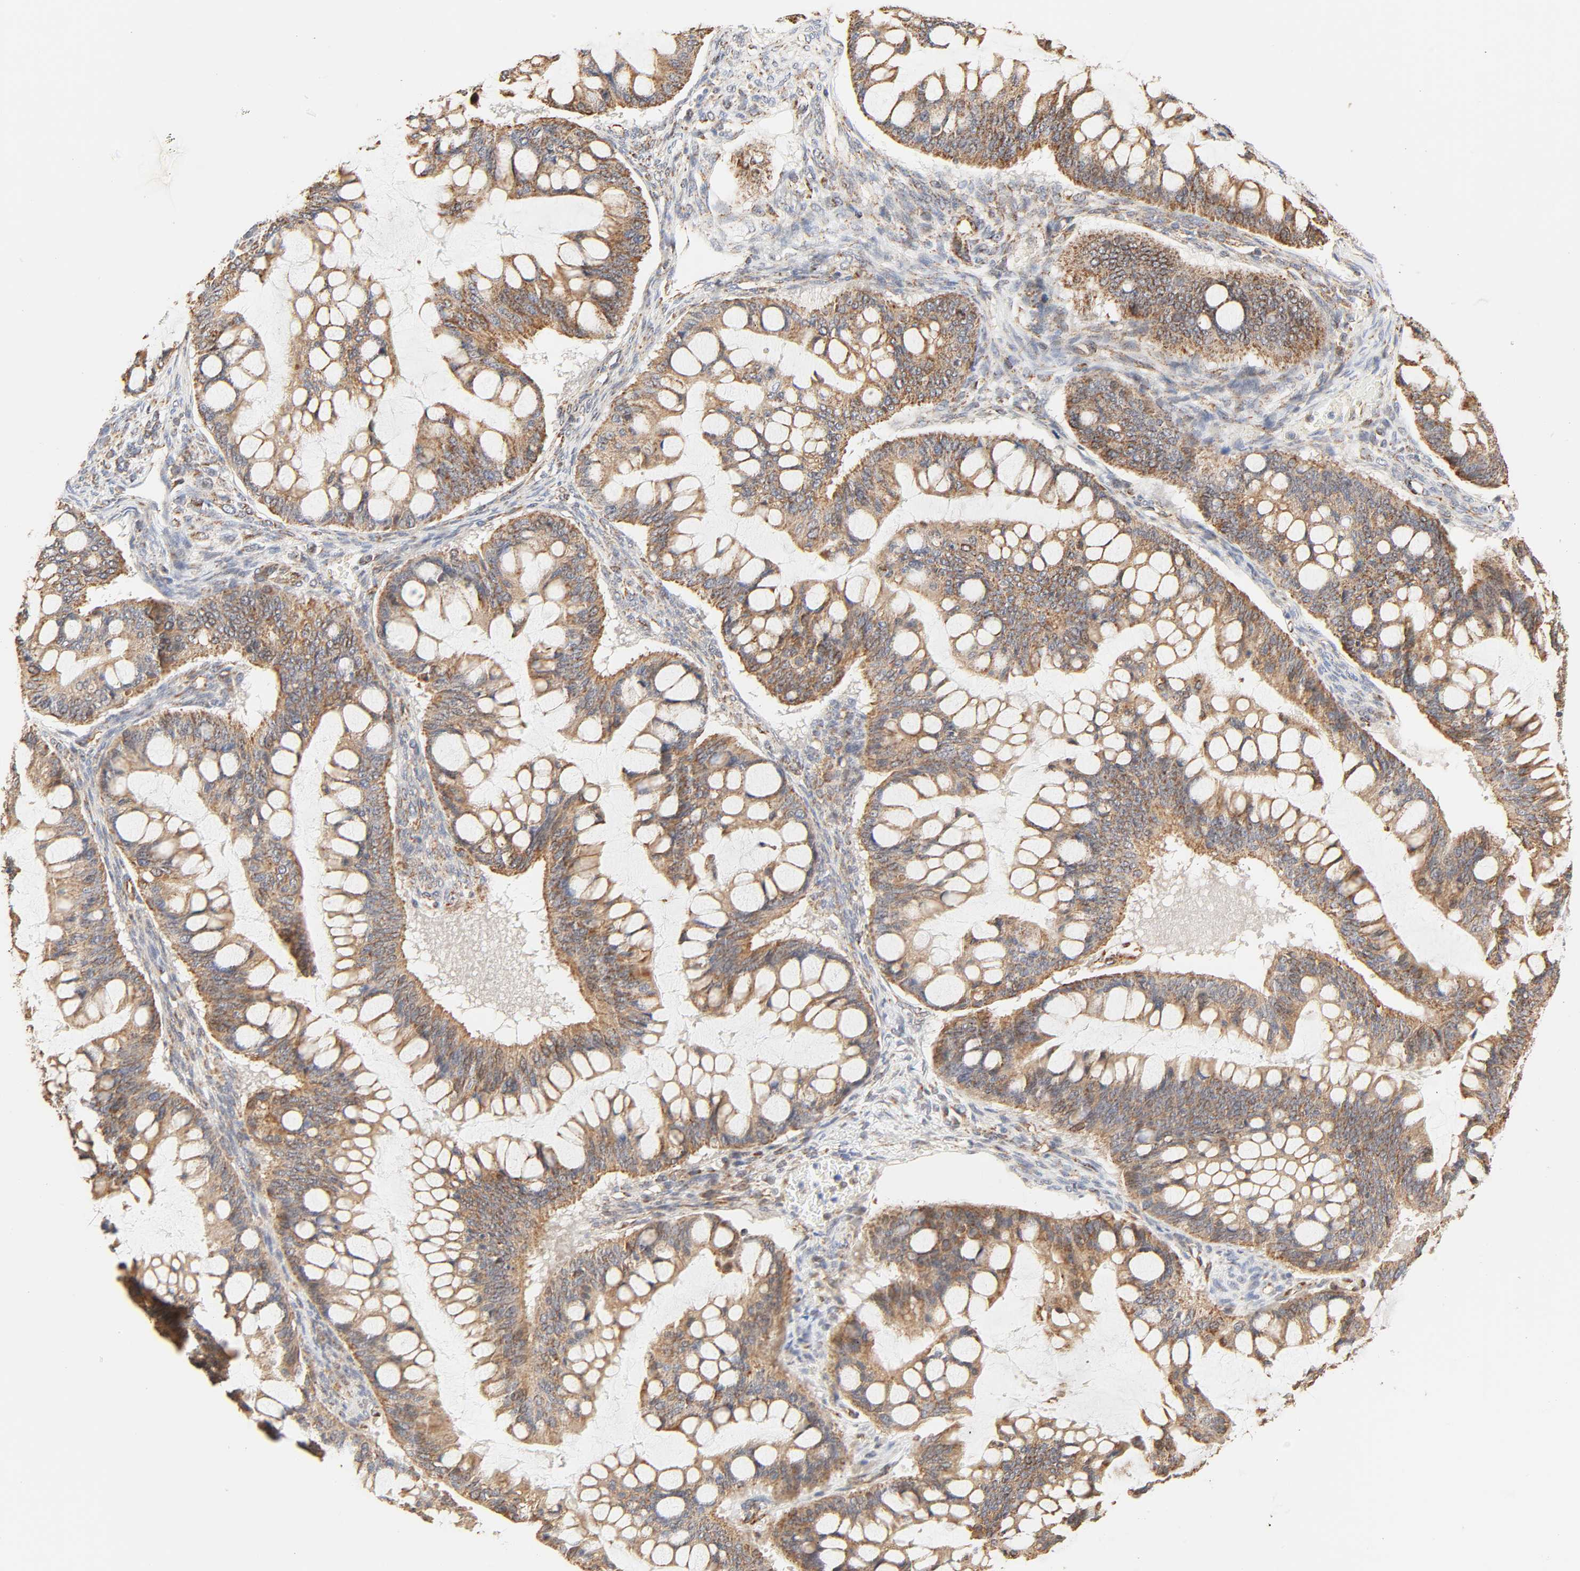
{"staining": {"intensity": "moderate", "quantity": ">75%", "location": "cytoplasmic/membranous"}, "tissue": "ovarian cancer", "cell_type": "Tumor cells", "image_type": "cancer", "snomed": [{"axis": "morphology", "description": "Cystadenocarcinoma, mucinous, NOS"}, {"axis": "topography", "description": "Ovary"}], "caption": "Brown immunohistochemical staining in ovarian cancer (mucinous cystadenocarcinoma) displays moderate cytoplasmic/membranous positivity in approximately >75% of tumor cells. (brown staining indicates protein expression, while blue staining denotes nuclei).", "gene": "ZMAT5", "patient": {"sex": "female", "age": 73}}